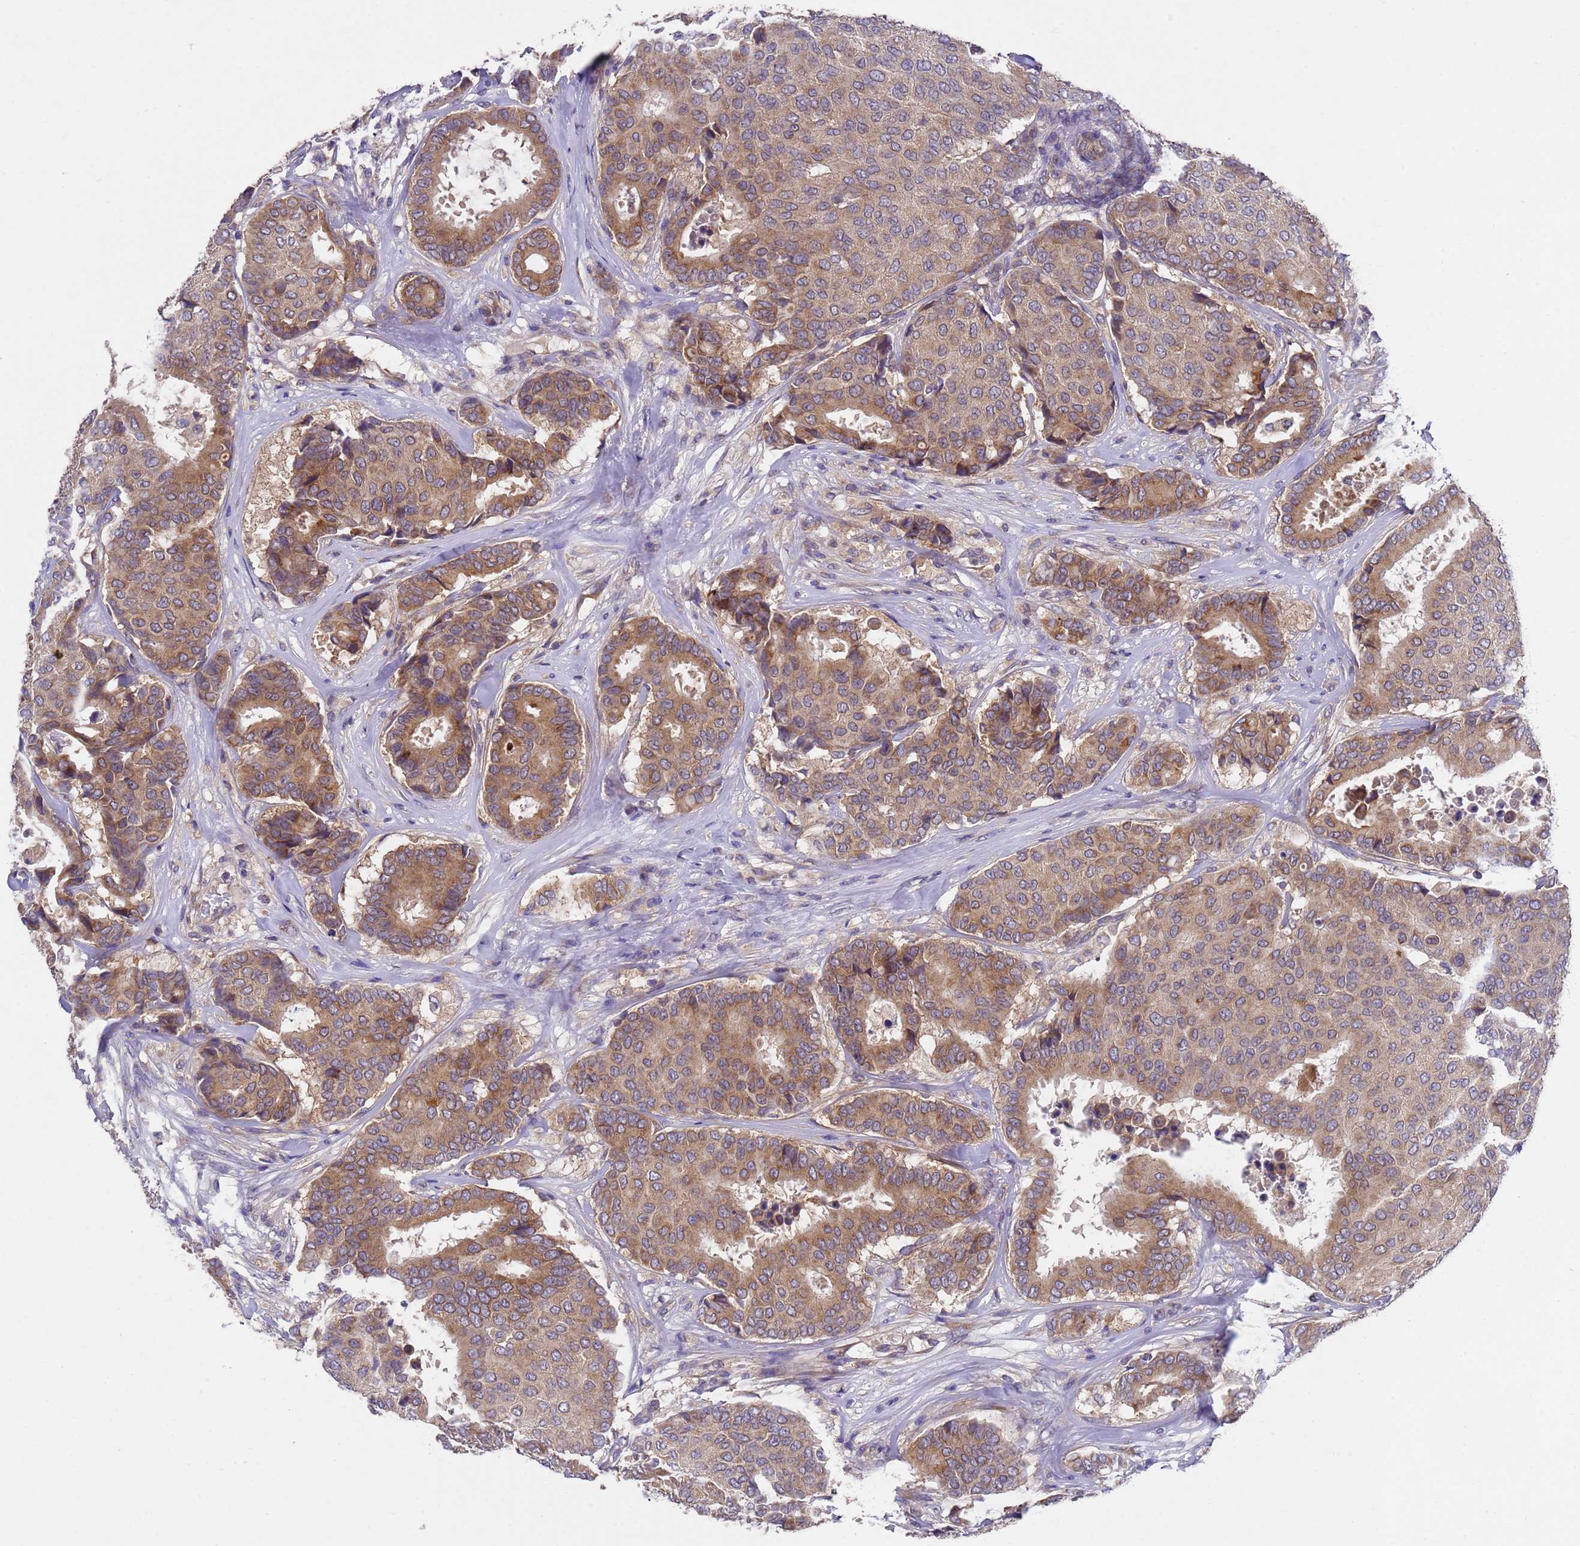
{"staining": {"intensity": "moderate", "quantity": ">75%", "location": "cytoplasmic/membranous"}, "tissue": "breast cancer", "cell_type": "Tumor cells", "image_type": "cancer", "snomed": [{"axis": "morphology", "description": "Duct carcinoma"}, {"axis": "topography", "description": "Breast"}], "caption": "An image of breast cancer (invasive ductal carcinoma) stained for a protein displays moderate cytoplasmic/membranous brown staining in tumor cells. Using DAB (3,3'-diaminobenzidine) (brown) and hematoxylin (blue) stains, captured at high magnification using brightfield microscopy.", "gene": "DCAF12L2", "patient": {"sex": "female", "age": 75}}